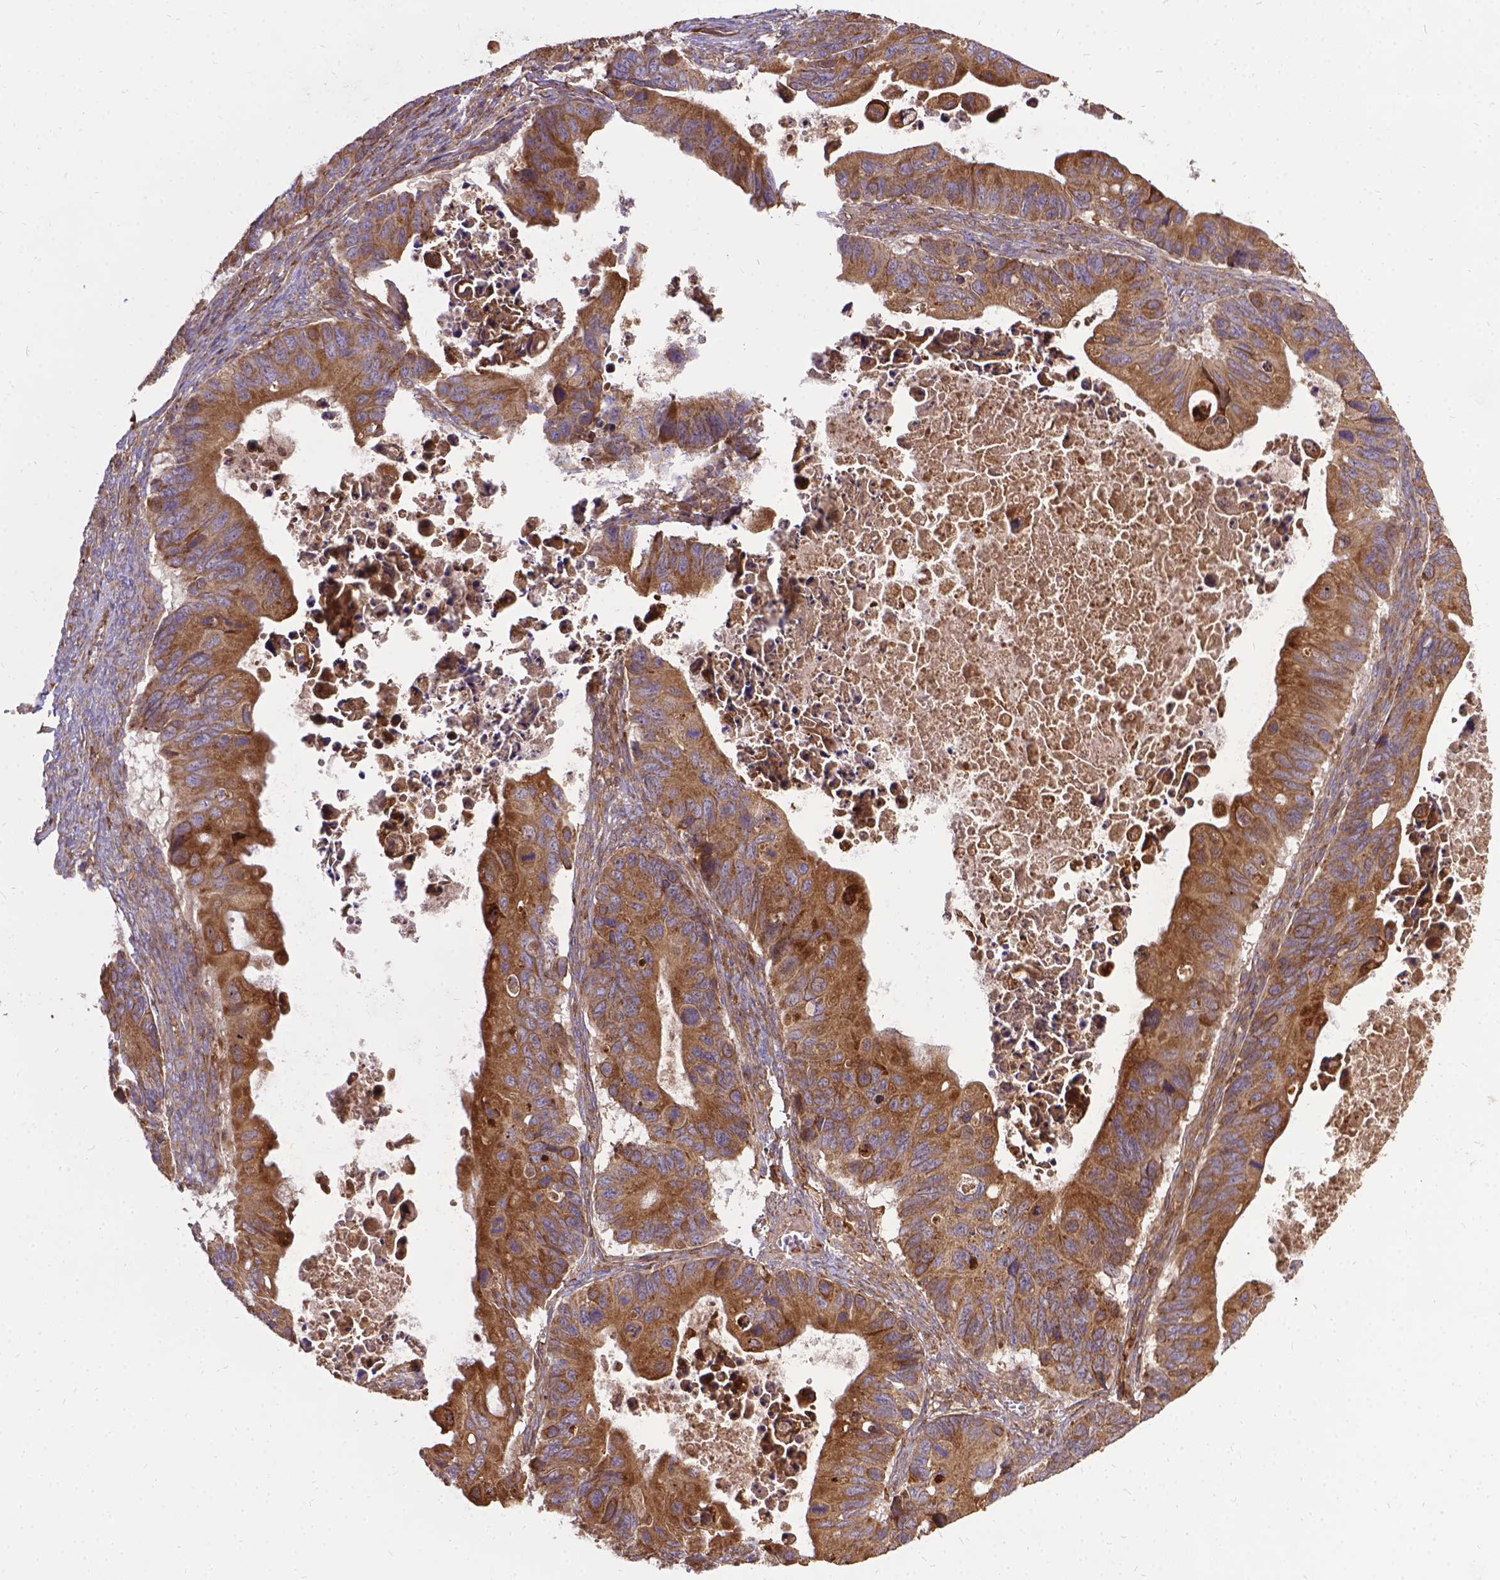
{"staining": {"intensity": "moderate", "quantity": ">75%", "location": "cytoplasmic/membranous"}, "tissue": "ovarian cancer", "cell_type": "Tumor cells", "image_type": "cancer", "snomed": [{"axis": "morphology", "description": "Cystadenocarcinoma, mucinous, NOS"}, {"axis": "topography", "description": "Ovary"}], "caption": "Immunohistochemical staining of human mucinous cystadenocarcinoma (ovarian) exhibits medium levels of moderate cytoplasmic/membranous protein expression in about >75% of tumor cells. The staining is performed using DAB (3,3'-diaminobenzidine) brown chromogen to label protein expression. The nuclei are counter-stained blue using hematoxylin.", "gene": "DENND6A", "patient": {"sex": "female", "age": 64}}